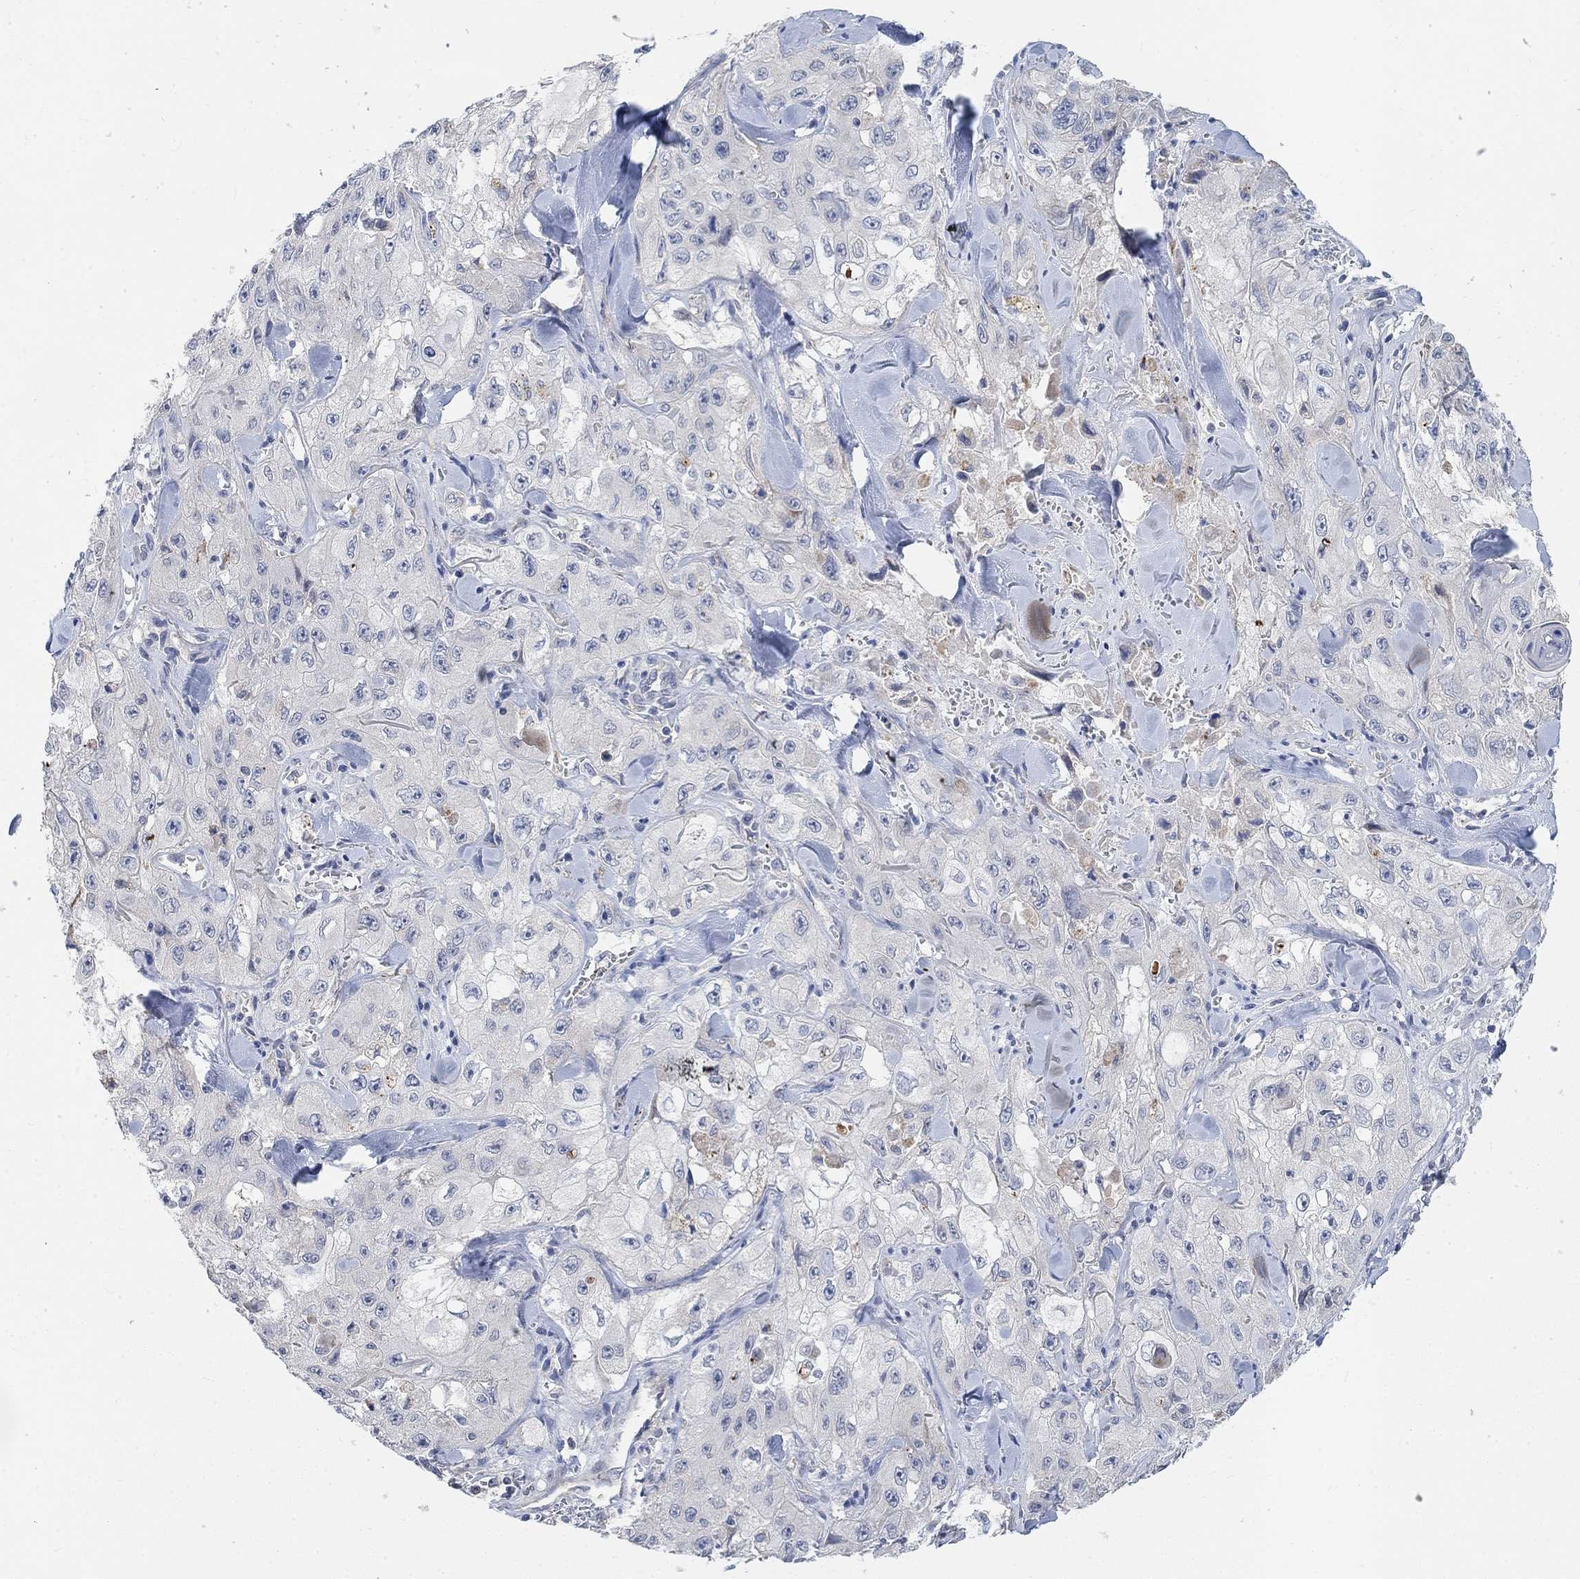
{"staining": {"intensity": "negative", "quantity": "none", "location": "none"}, "tissue": "skin cancer", "cell_type": "Tumor cells", "image_type": "cancer", "snomed": [{"axis": "morphology", "description": "Squamous cell carcinoma, NOS"}, {"axis": "topography", "description": "Skin"}, {"axis": "topography", "description": "Subcutis"}], "caption": "Squamous cell carcinoma (skin) was stained to show a protein in brown. There is no significant positivity in tumor cells.", "gene": "HCRTR1", "patient": {"sex": "male", "age": 73}}